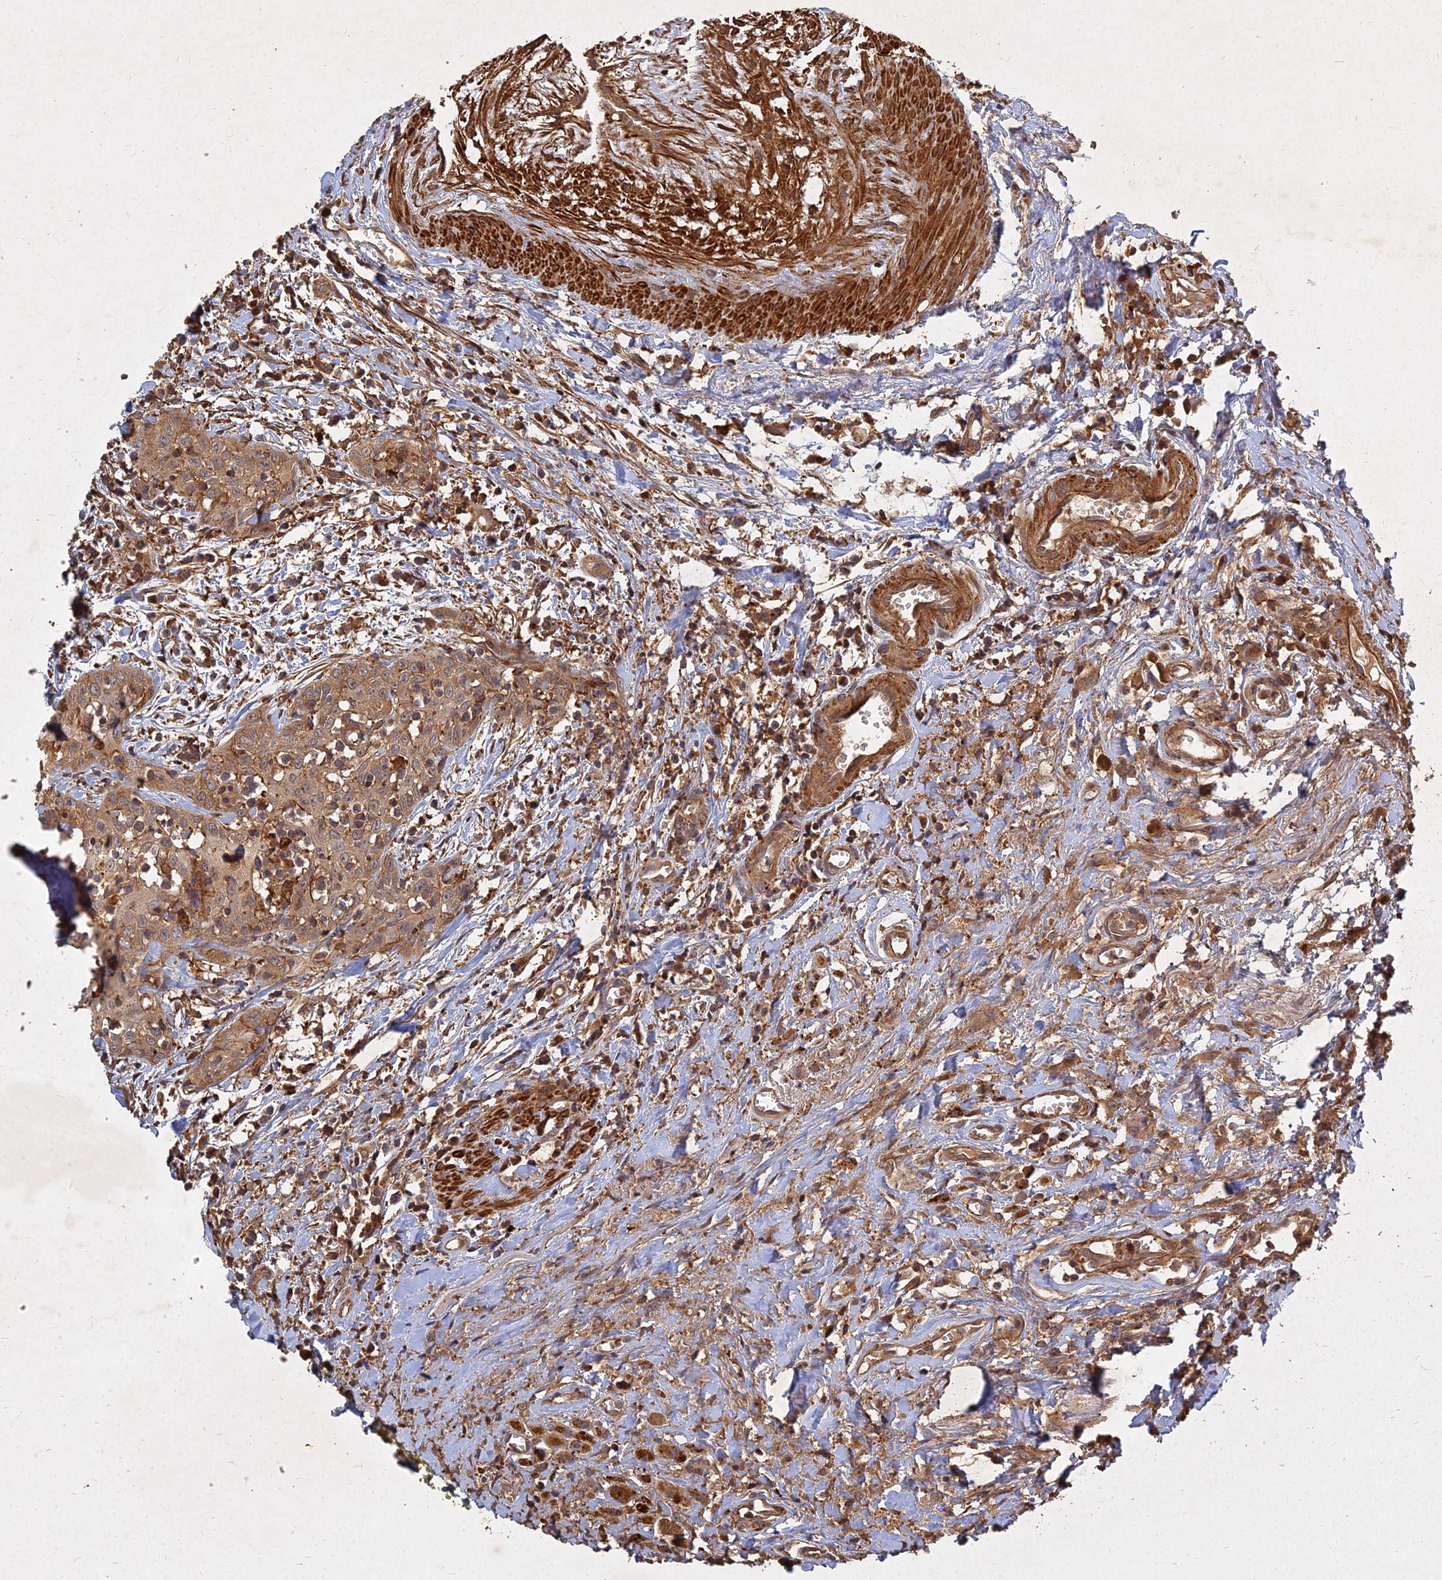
{"staining": {"intensity": "moderate", "quantity": ">75%", "location": "cytoplasmic/membranous"}, "tissue": "head and neck cancer", "cell_type": "Tumor cells", "image_type": "cancer", "snomed": [{"axis": "morphology", "description": "Squamous cell carcinoma, NOS"}, {"axis": "topography", "description": "Head-Neck"}], "caption": "A medium amount of moderate cytoplasmic/membranous staining is seen in approximately >75% of tumor cells in head and neck cancer tissue.", "gene": "UBE2W", "patient": {"sex": "female", "age": 70}}